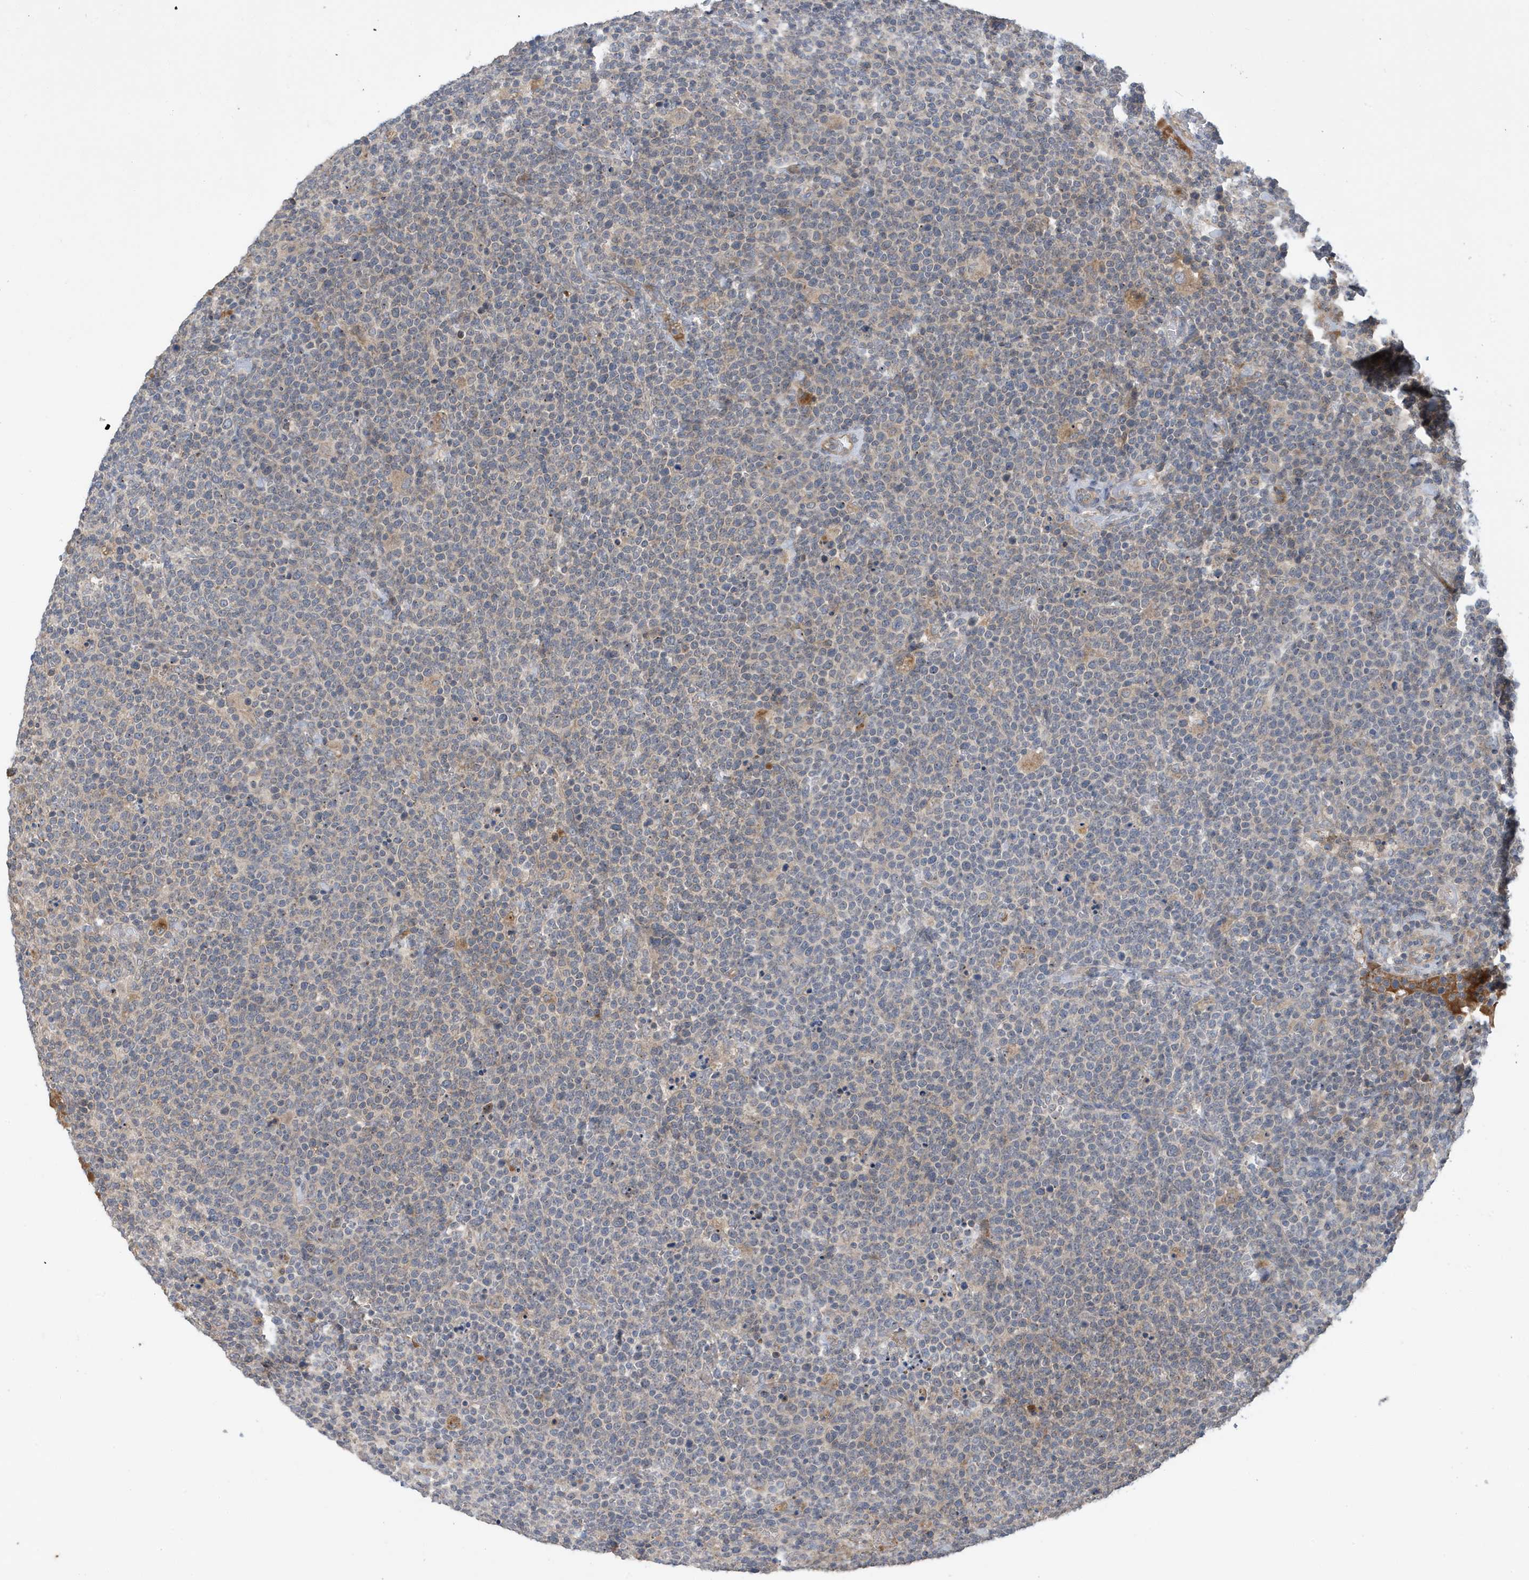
{"staining": {"intensity": "negative", "quantity": "none", "location": "none"}, "tissue": "lymphoma", "cell_type": "Tumor cells", "image_type": "cancer", "snomed": [{"axis": "morphology", "description": "Malignant lymphoma, non-Hodgkin's type, High grade"}, {"axis": "topography", "description": "Lymph node"}], "caption": "Immunohistochemistry photomicrograph of neoplastic tissue: lymphoma stained with DAB (3,3'-diaminobenzidine) shows no significant protein expression in tumor cells.", "gene": "LAPTM4A", "patient": {"sex": "male", "age": 61}}